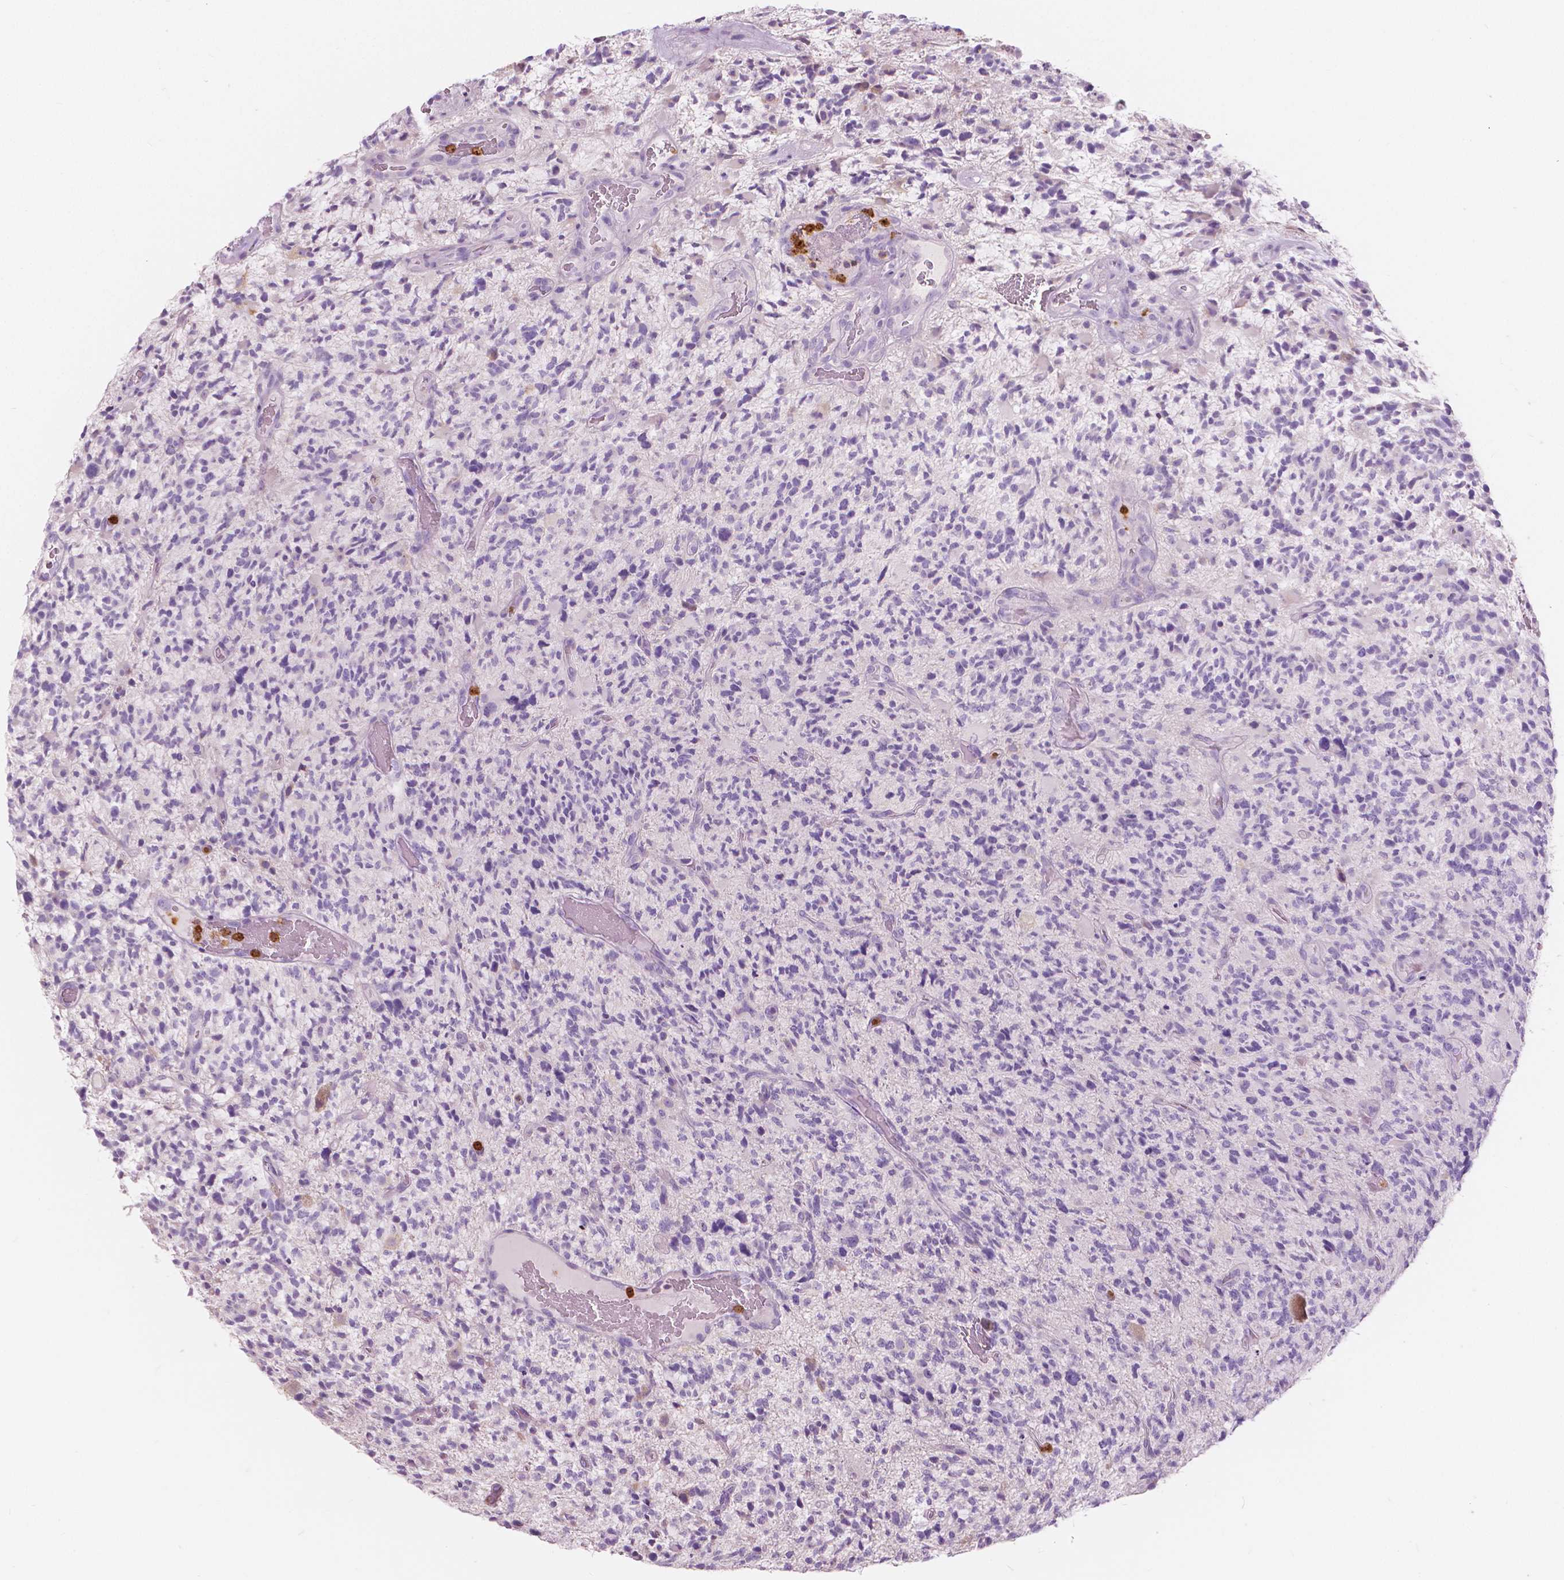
{"staining": {"intensity": "negative", "quantity": "none", "location": "none"}, "tissue": "glioma", "cell_type": "Tumor cells", "image_type": "cancer", "snomed": [{"axis": "morphology", "description": "Glioma, malignant, High grade"}, {"axis": "topography", "description": "Brain"}], "caption": "An immunohistochemistry micrograph of glioma is shown. There is no staining in tumor cells of glioma.", "gene": "CXCR2", "patient": {"sex": "female", "age": 71}}